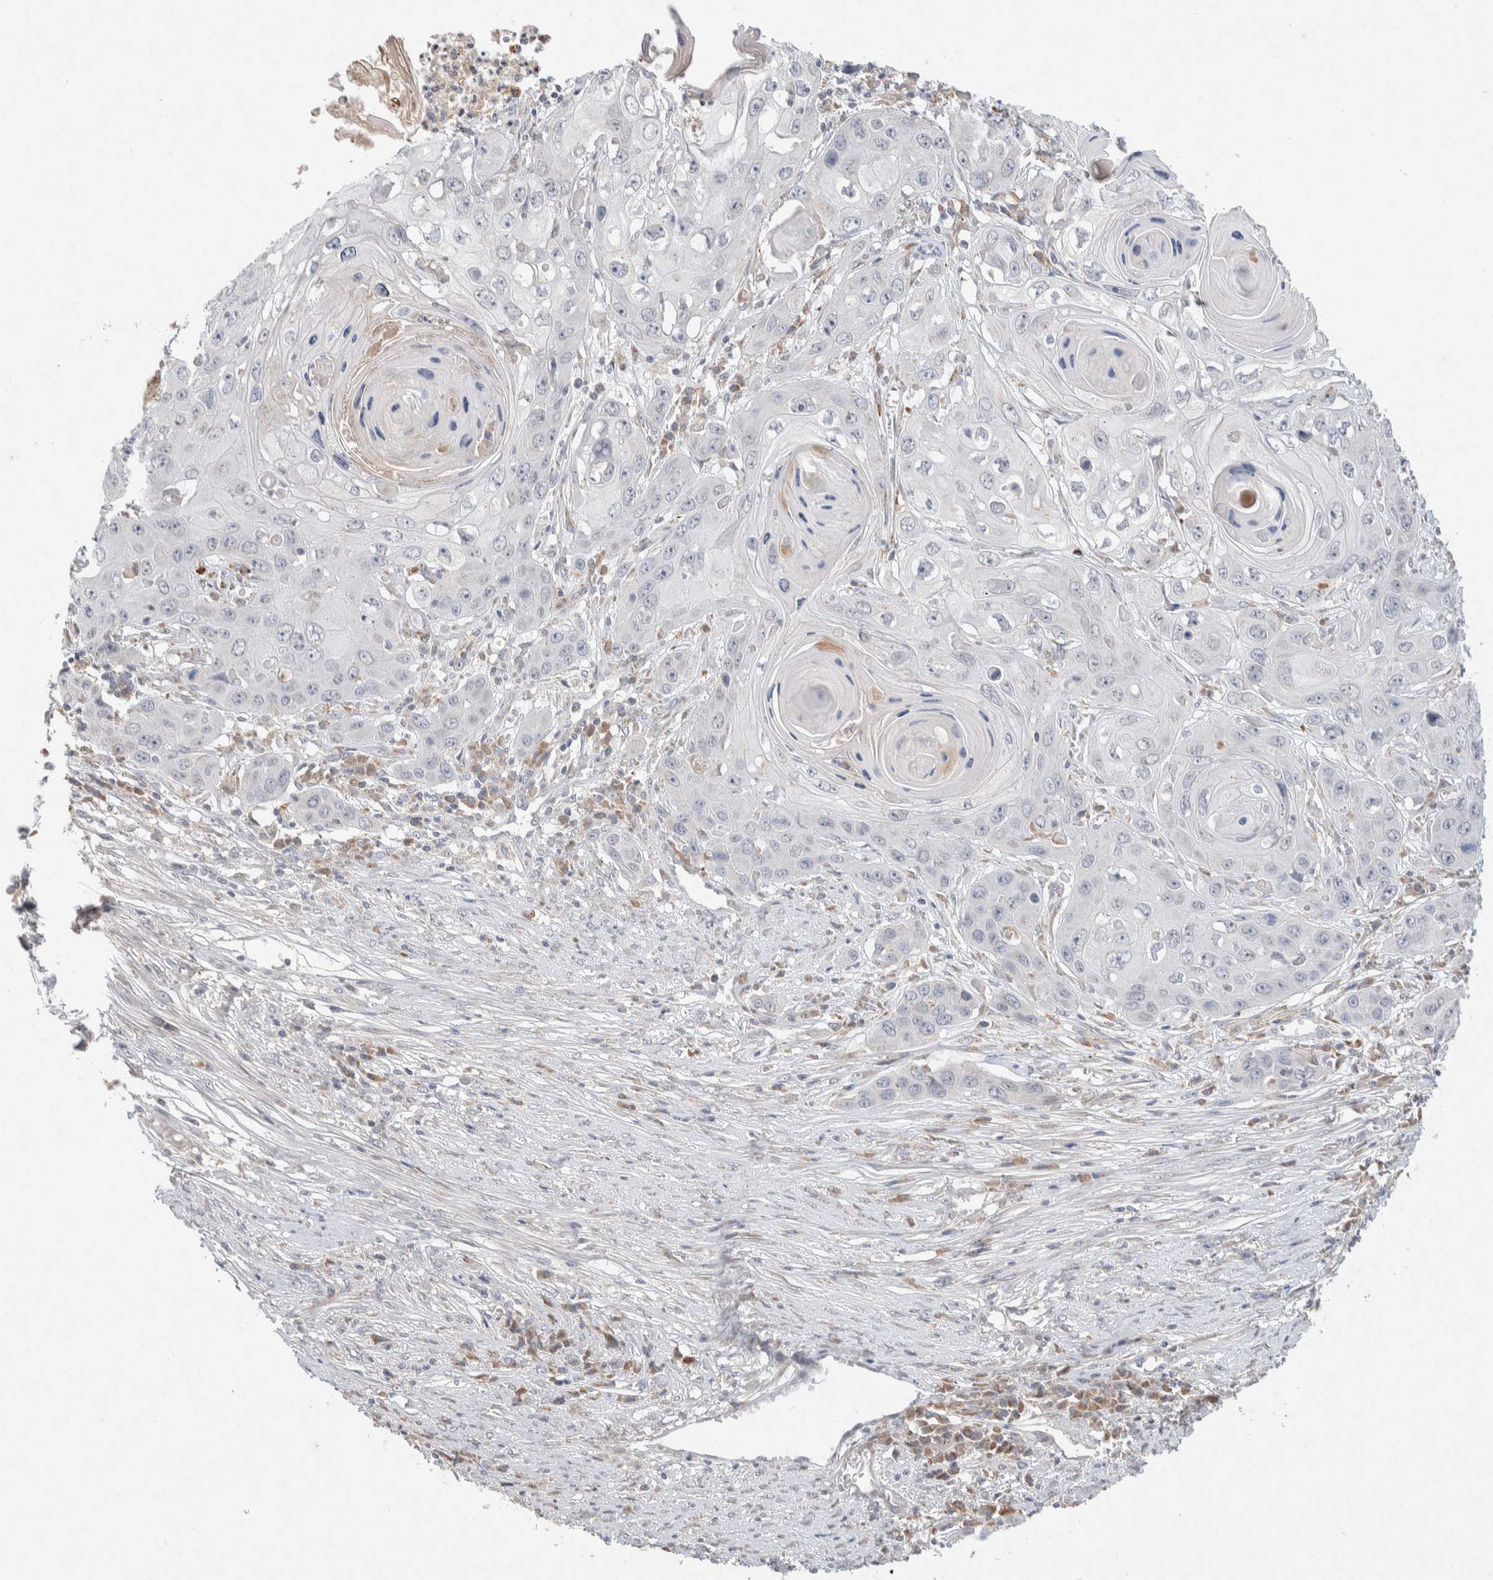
{"staining": {"intensity": "negative", "quantity": "none", "location": "none"}, "tissue": "skin cancer", "cell_type": "Tumor cells", "image_type": "cancer", "snomed": [{"axis": "morphology", "description": "Squamous cell carcinoma, NOS"}, {"axis": "topography", "description": "Skin"}], "caption": "An immunohistochemistry (IHC) histopathology image of squamous cell carcinoma (skin) is shown. There is no staining in tumor cells of squamous cell carcinoma (skin).", "gene": "CMTM4", "patient": {"sex": "male", "age": 55}}